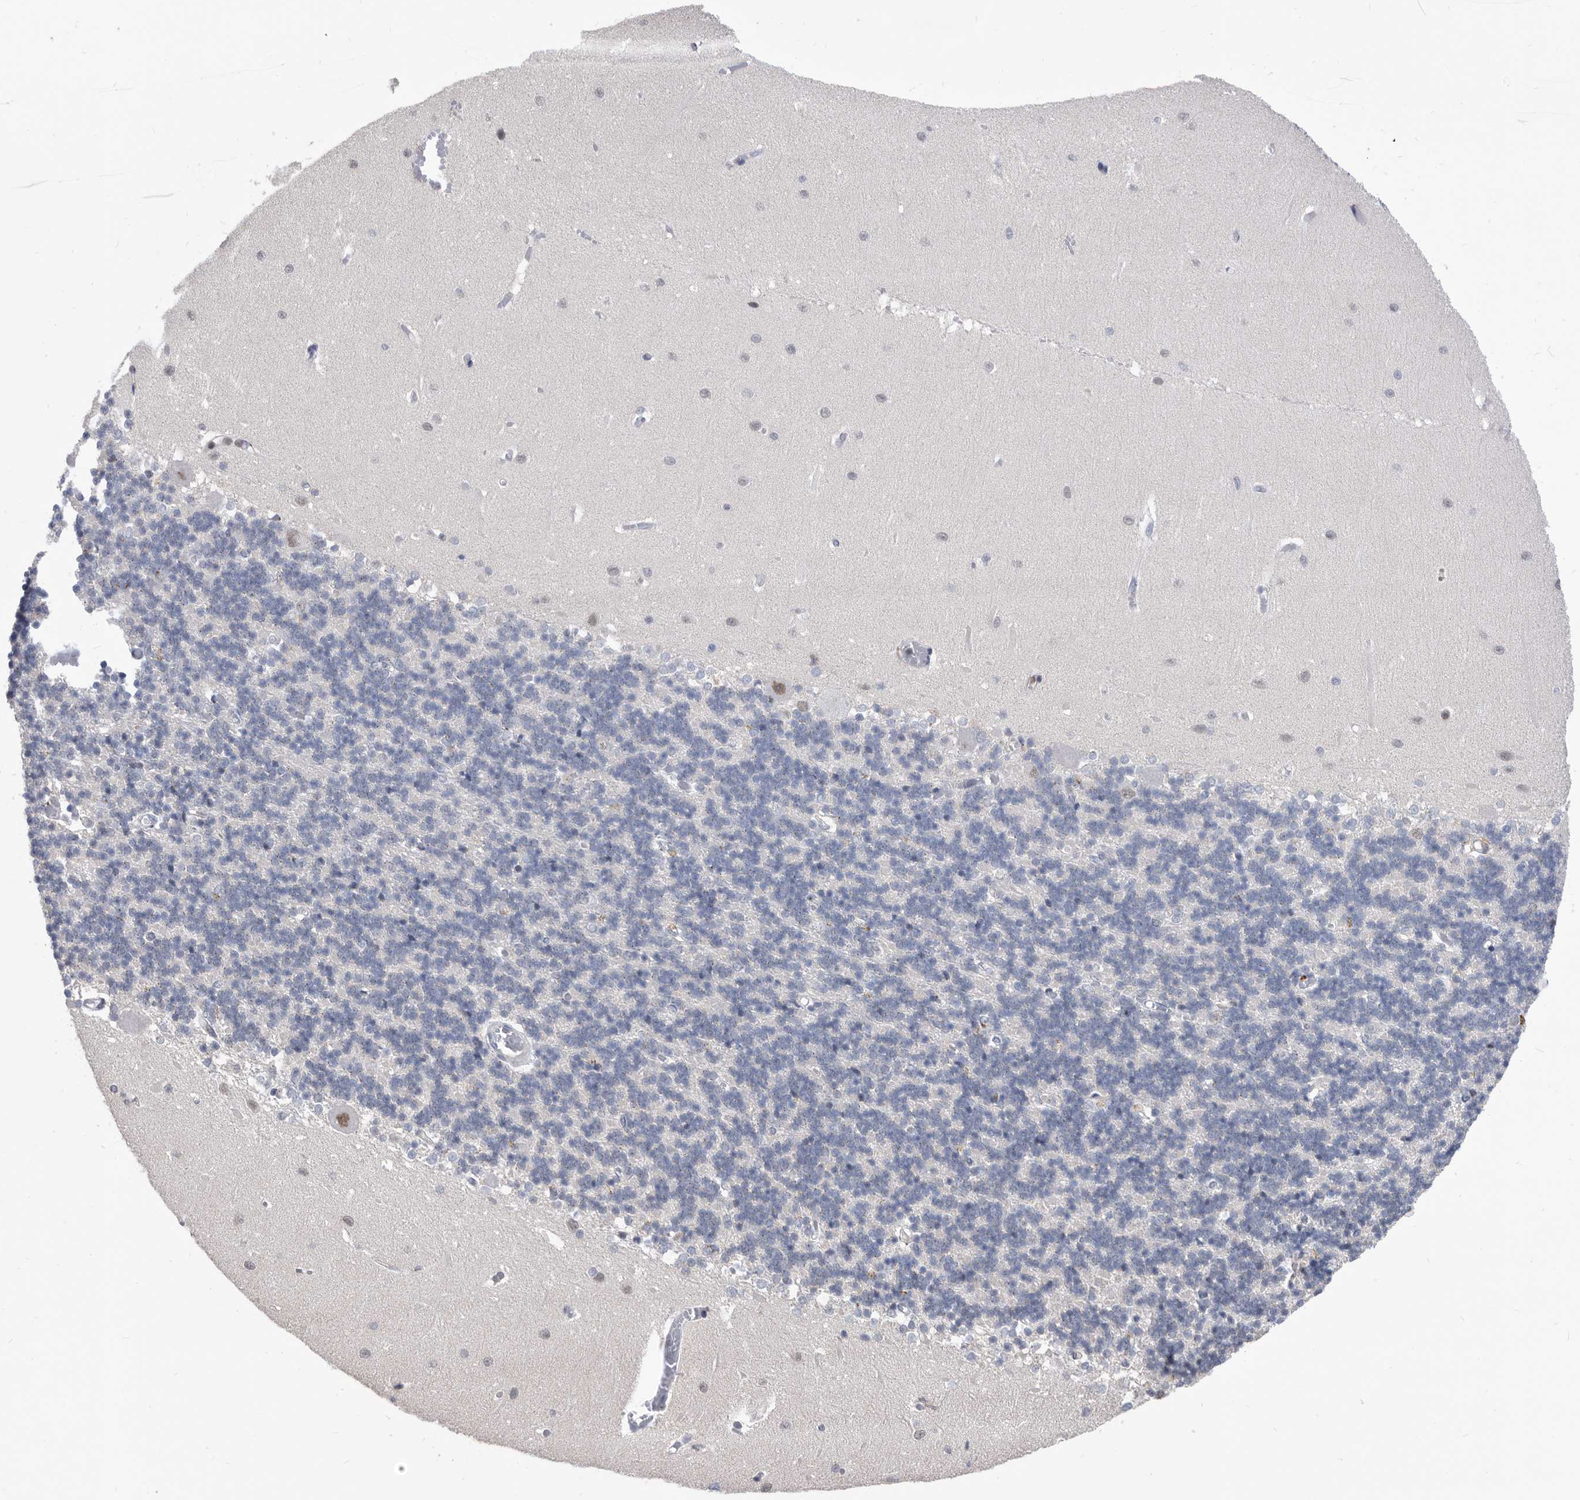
{"staining": {"intensity": "negative", "quantity": "none", "location": "none"}, "tissue": "cerebellum", "cell_type": "Cells in granular layer", "image_type": "normal", "snomed": [{"axis": "morphology", "description": "Normal tissue, NOS"}, {"axis": "topography", "description": "Cerebellum"}], "caption": "Unremarkable cerebellum was stained to show a protein in brown. There is no significant staining in cells in granular layer. Brightfield microscopy of IHC stained with DAB (brown) and hematoxylin (blue), captured at high magnification.", "gene": "TSTD1", "patient": {"sex": "male", "age": 37}}